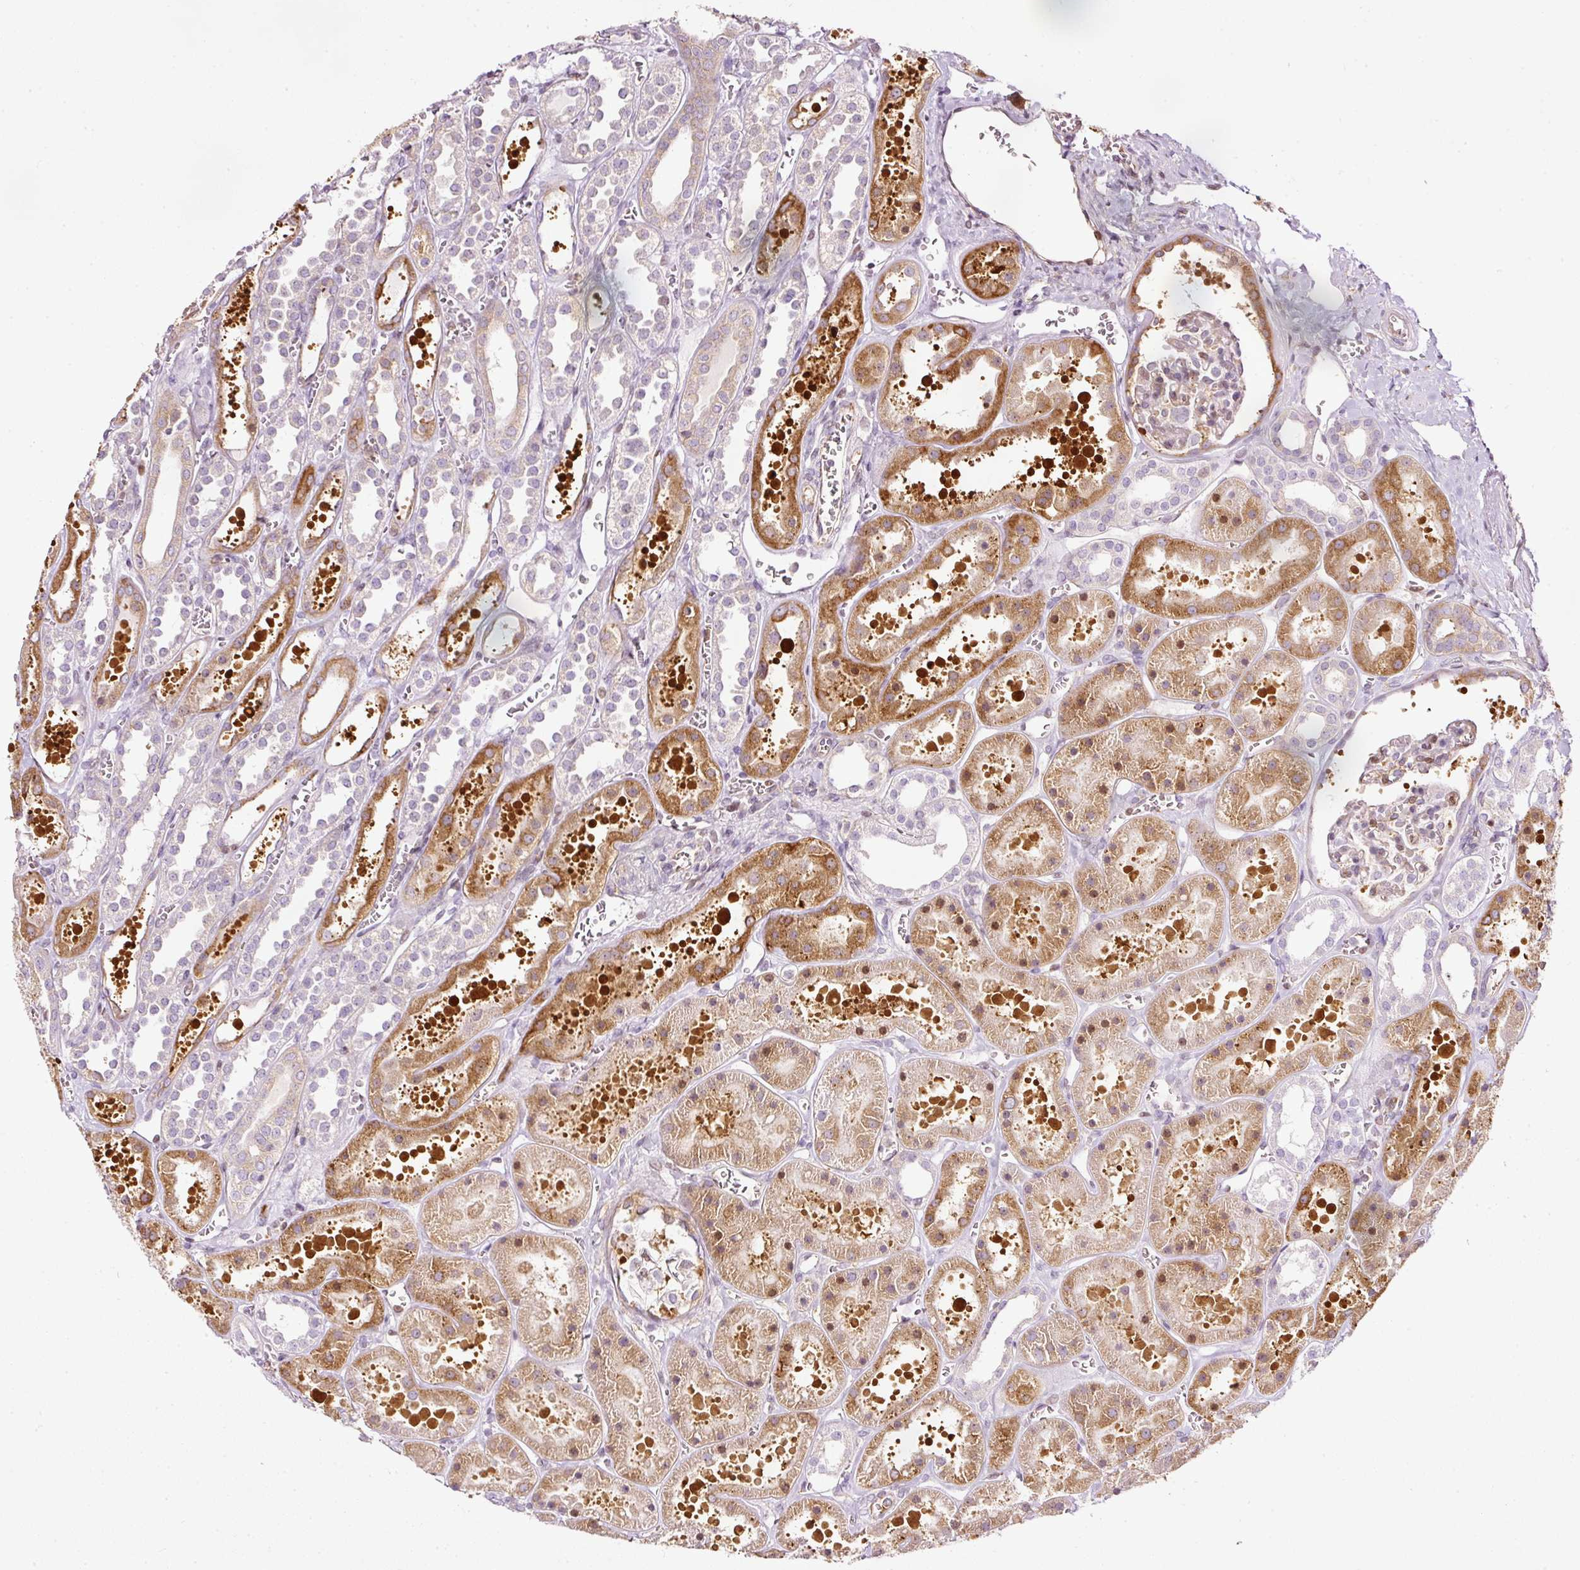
{"staining": {"intensity": "weak", "quantity": "<25%", "location": "cytoplasmic/membranous"}, "tissue": "kidney", "cell_type": "Cells in glomeruli", "image_type": "normal", "snomed": [{"axis": "morphology", "description": "Normal tissue, NOS"}, {"axis": "topography", "description": "Kidney"}], "caption": "Immunohistochemistry histopathology image of normal kidney: kidney stained with DAB displays no significant protein staining in cells in glomeruli. The staining is performed using DAB (3,3'-diaminobenzidine) brown chromogen with nuclei counter-stained in using hematoxylin.", "gene": "SCNM1", "patient": {"sex": "female", "age": 41}}